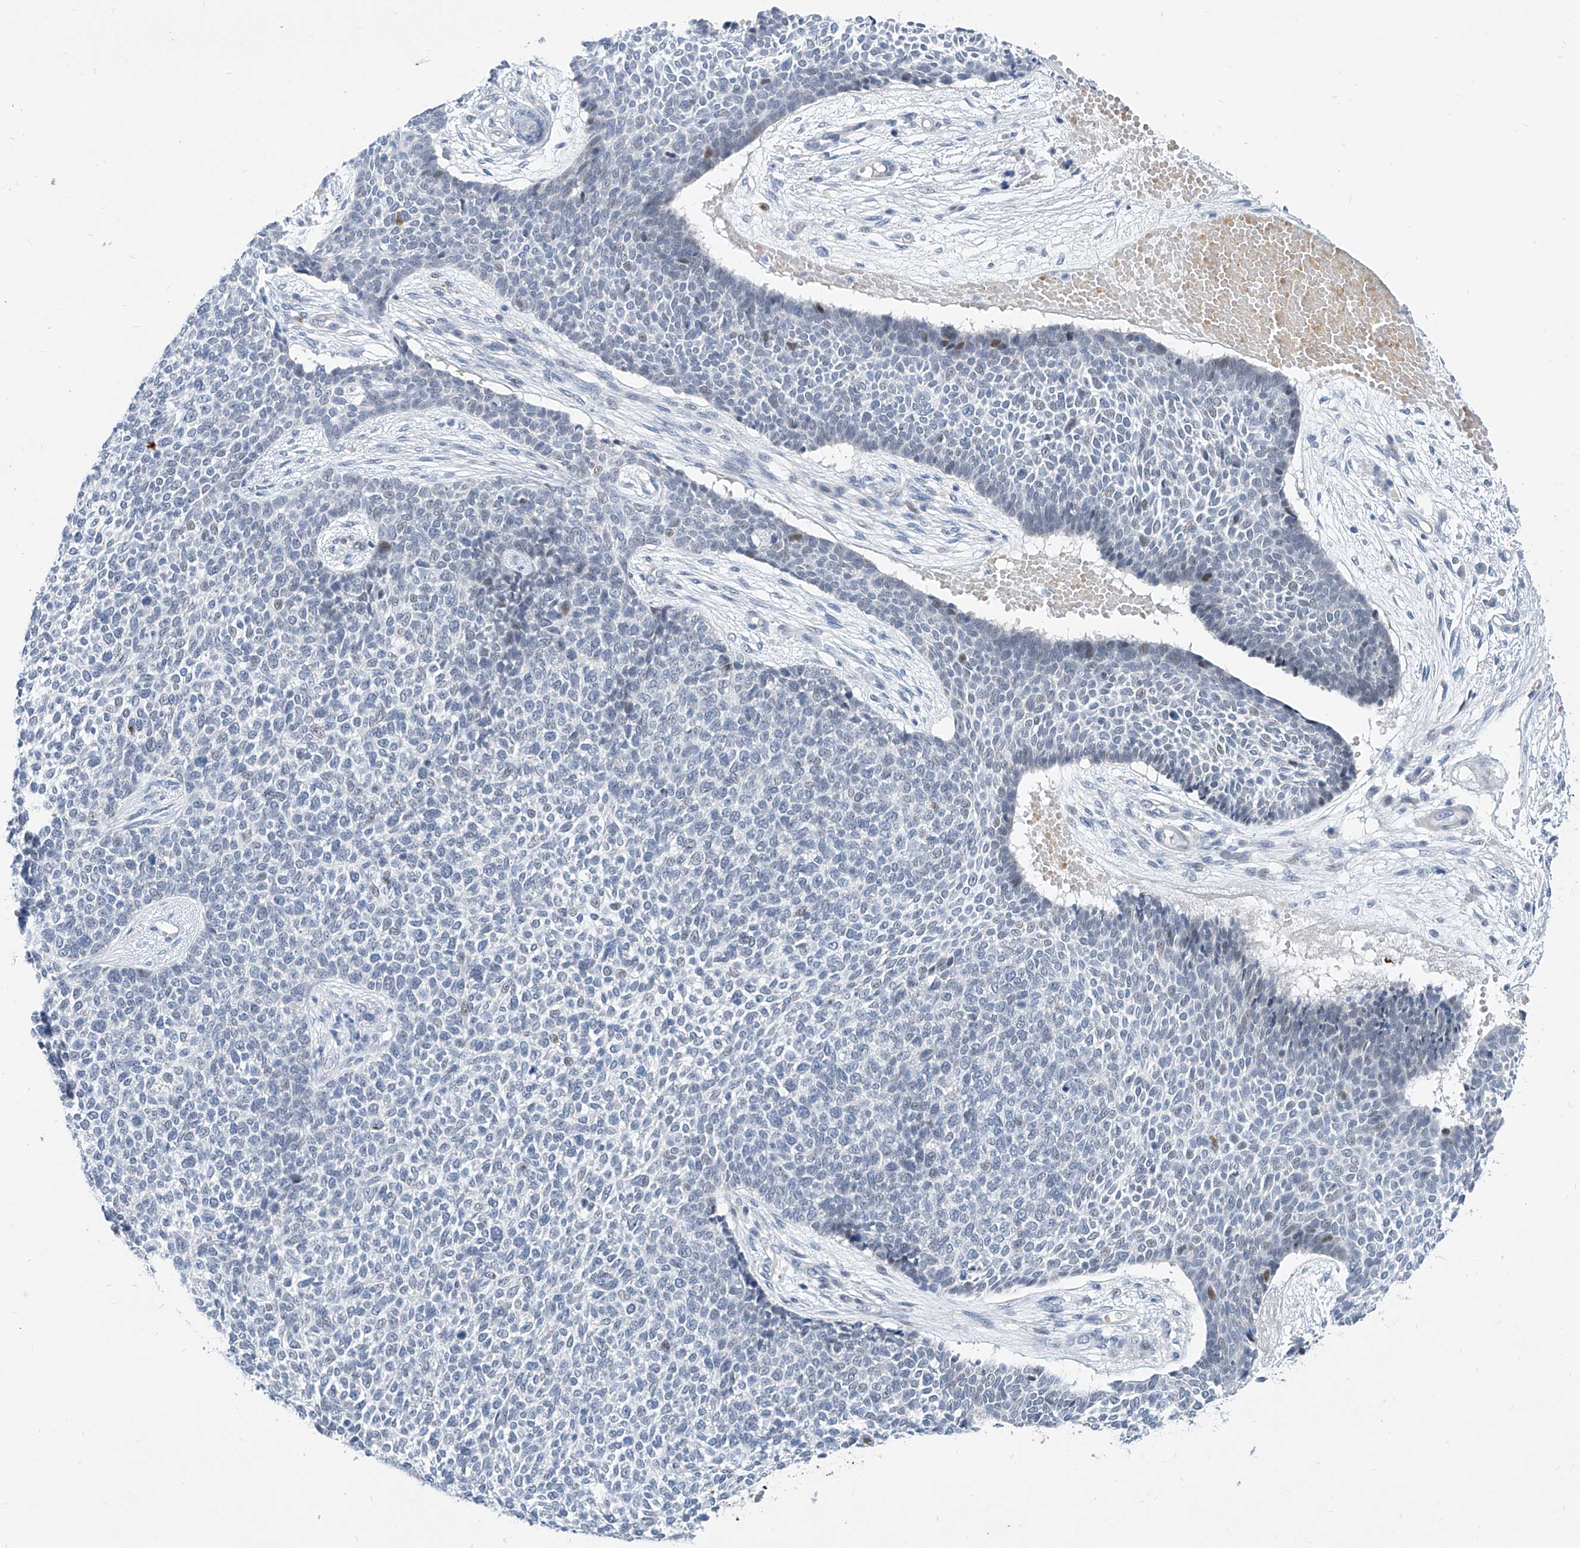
{"staining": {"intensity": "negative", "quantity": "none", "location": "none"}, "tissue": "skin cancer", "cell_type": "Tumor cells", "image_type": "cancer", "snomed": [{"axis": "morphology", "description": "Basal cell carcinoma"}, {"axis": "topography", "description": "Skin"}], "caption": "Image shows no significant protein staining in tumor cells of skin cancer.", "gene": "BPTF", "patient": {"sex": "female", "age": 84}}